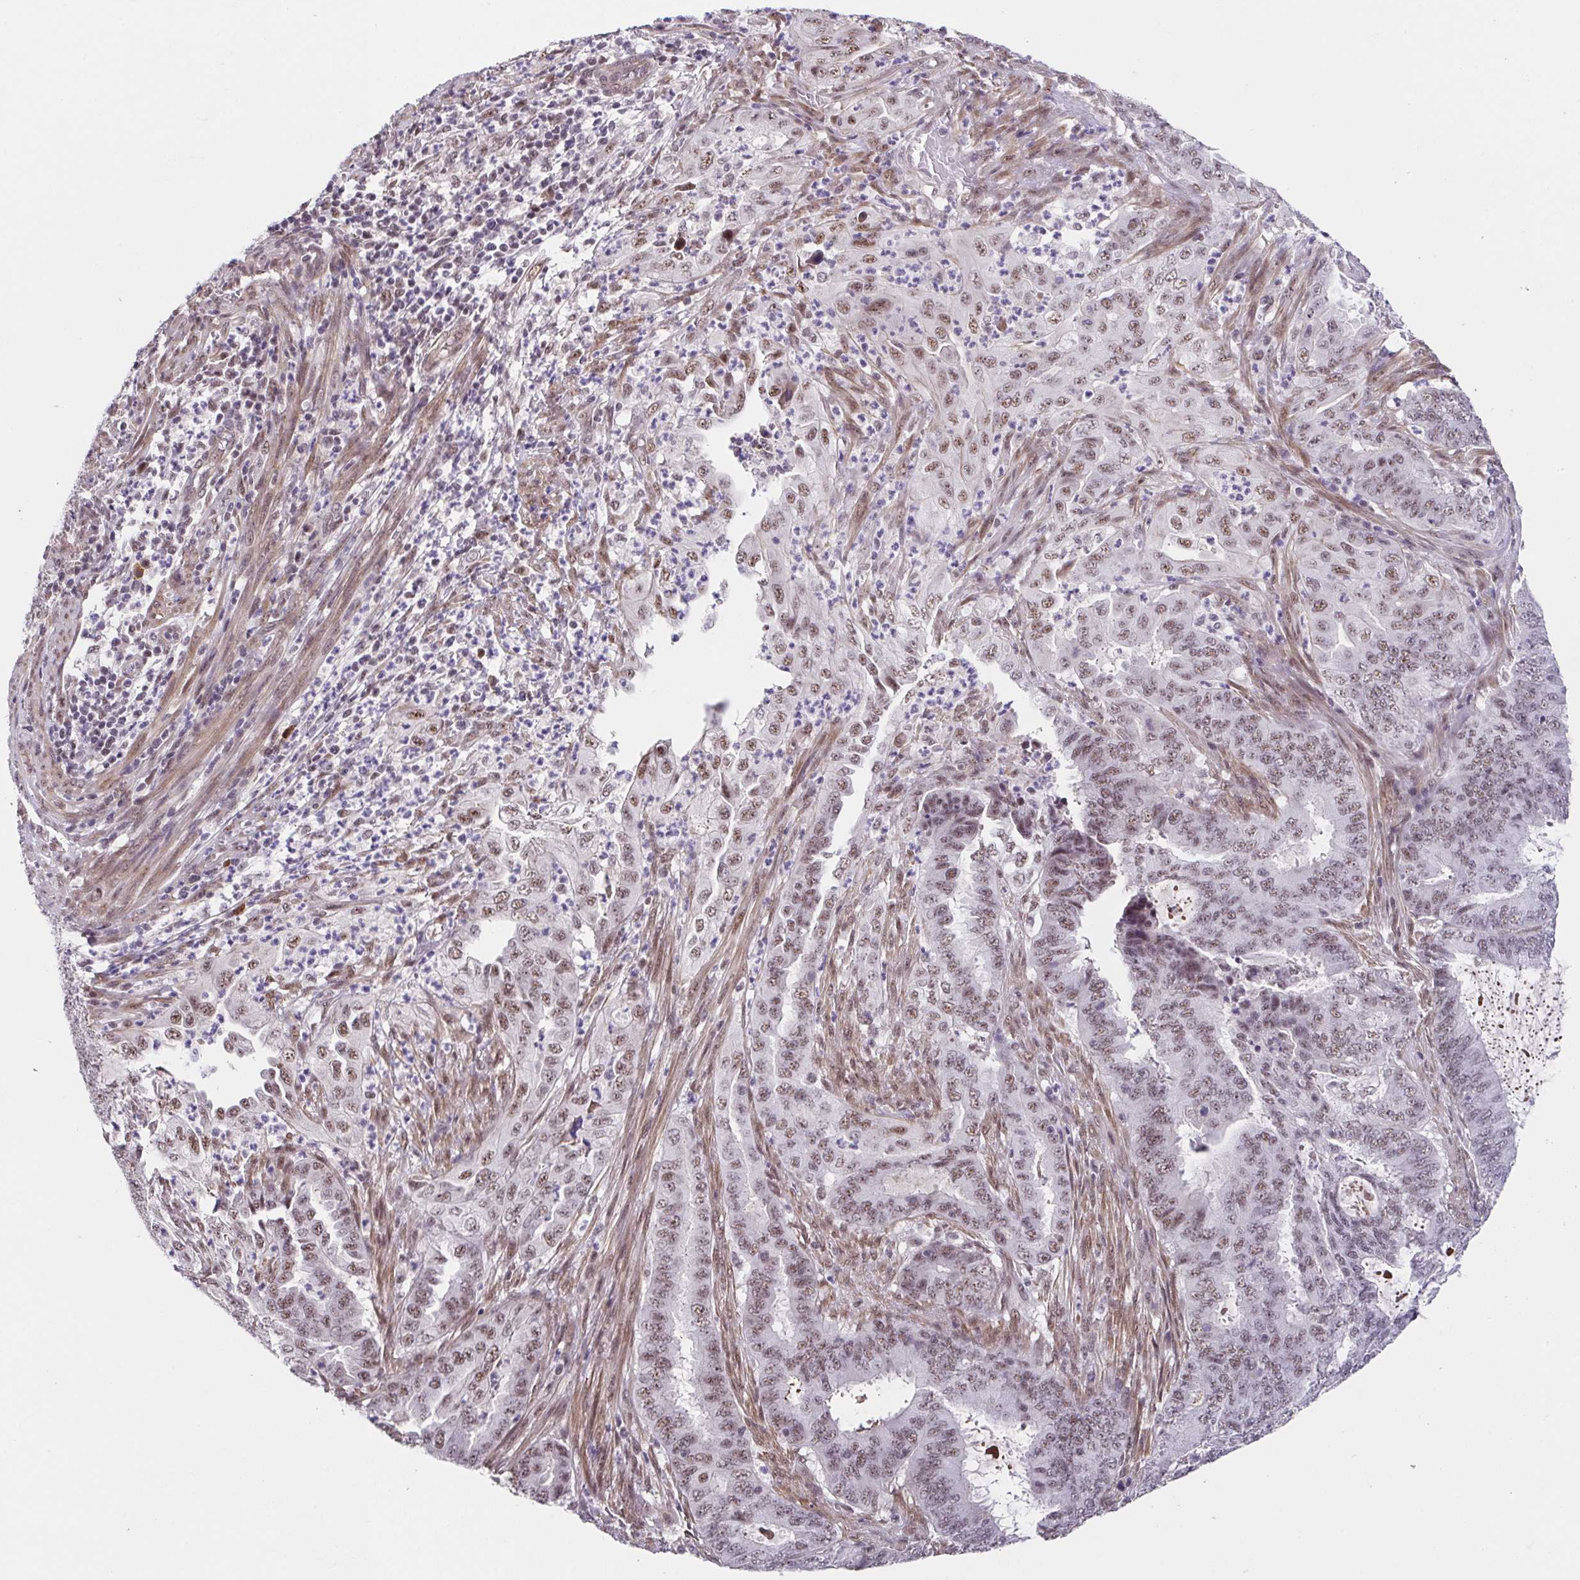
{"staining": {"intensity": "moderate", "quantity": ">75%", "location": "nuclear"}, "tissue": "endometrial cancer", "cell_type": "Tumor cells", "image_type": "cancer", "snomed": [{"axis": "morphology", "description": "Adenocarcinoma, NOS"}, {"axis": "topography", "description": "Endometrium"}], "caption": "A high-resolution histopathology image shows immunohistochemistry staining of endometrial cancer, which shows moderate nuclear staining in about >75% of tumor cells.", "gene": "RBBP6", "patient": {"sex": "female", "age": 51}}